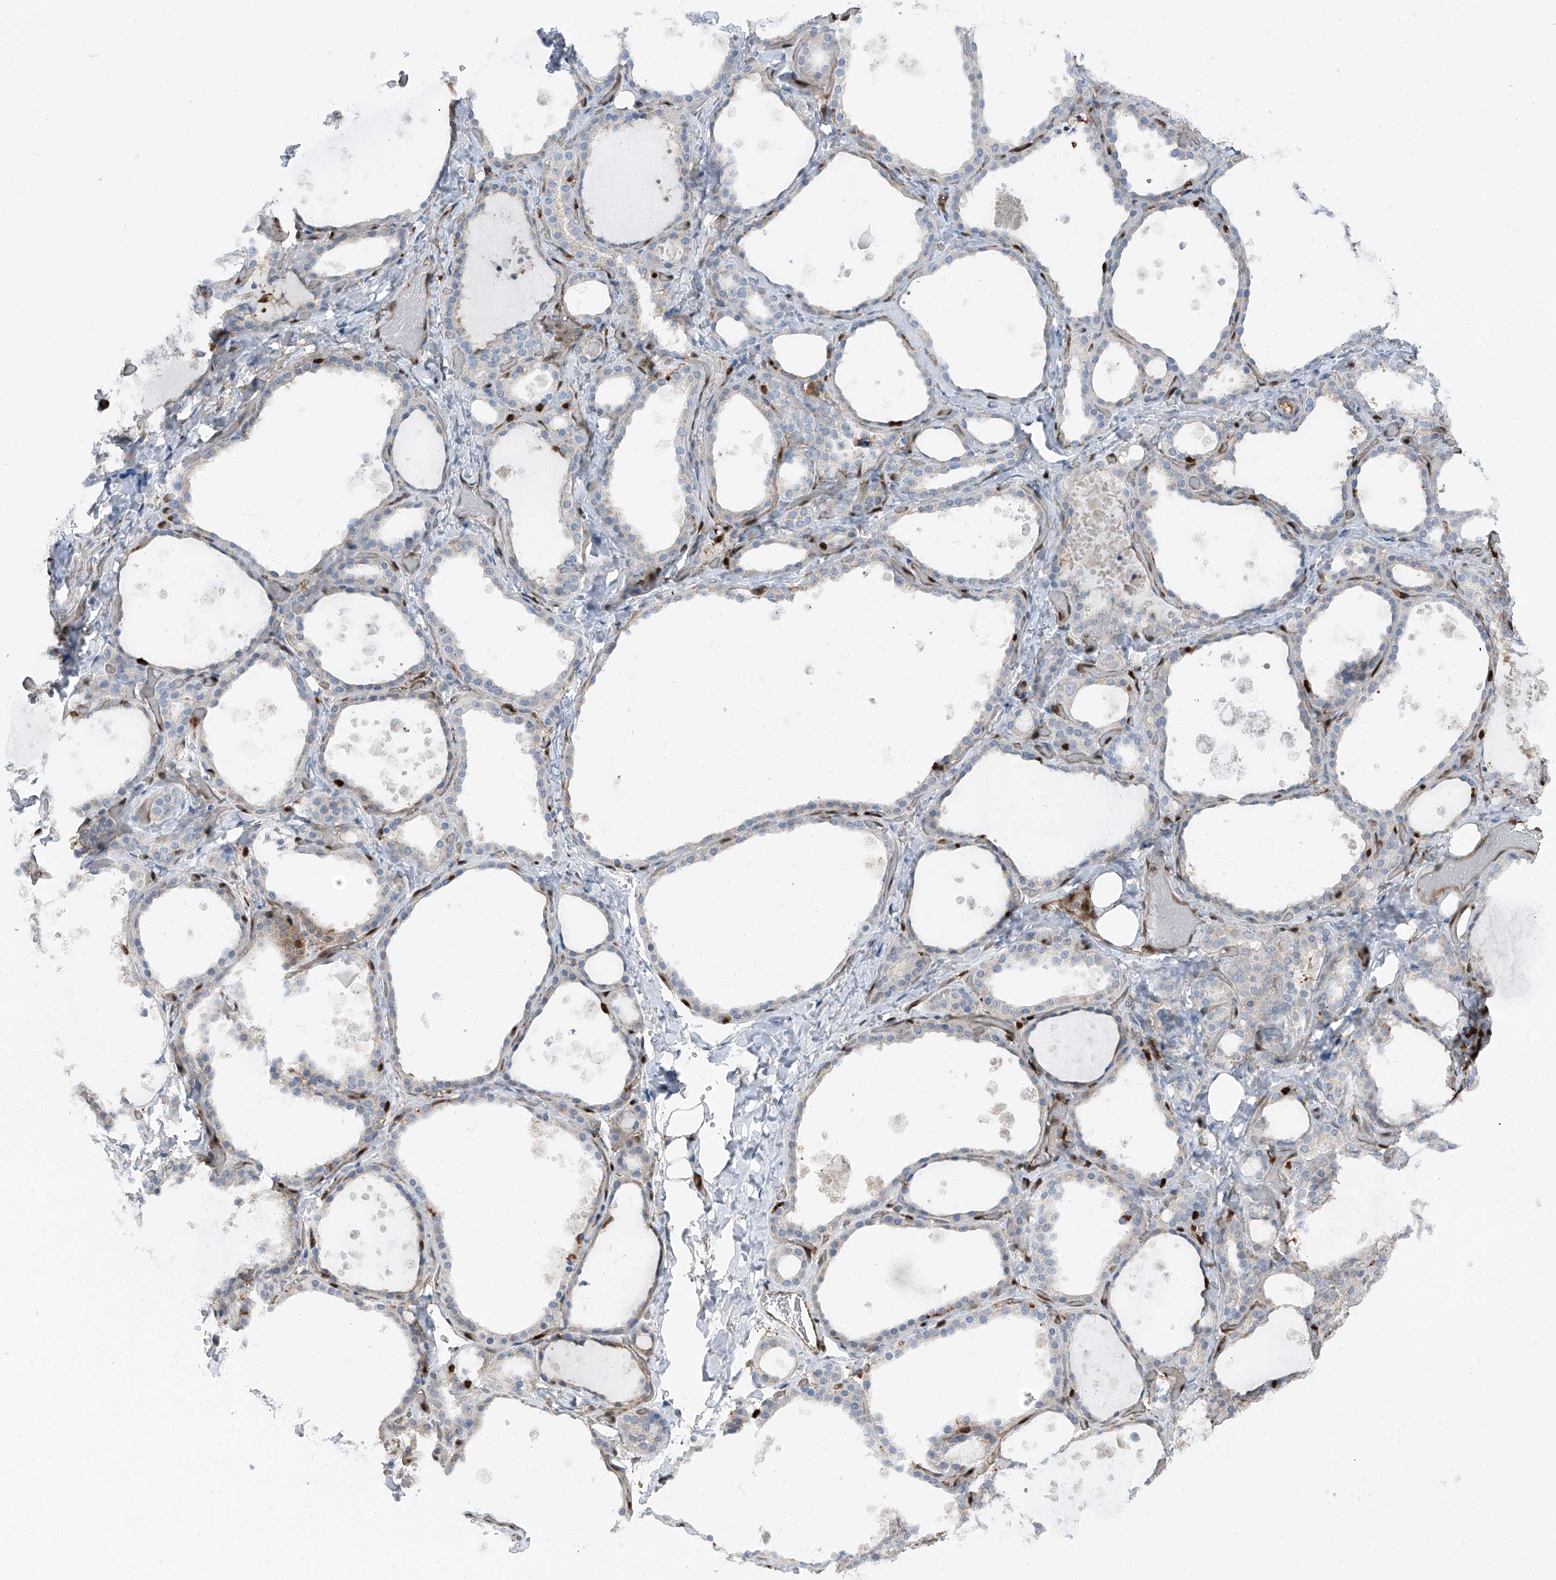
{"staining": {"intensity": "negative", "quantity": "none", "location": "none"}, "tissue": "thyroid gland", "cell_type": "Glandular cells", "image_type": "normal", "snomed": [{"axis": "morphology", "description": "Normal tissue, NOS"}, {"axis": "topography", "description": "Thyroid gland"}], "caption": "The histopathology image demonstrates no staining of glandular cells in unremarkable thyroid gland.", "gene": "PSMB10", "patient": {"sex": "female", "age": 44}}